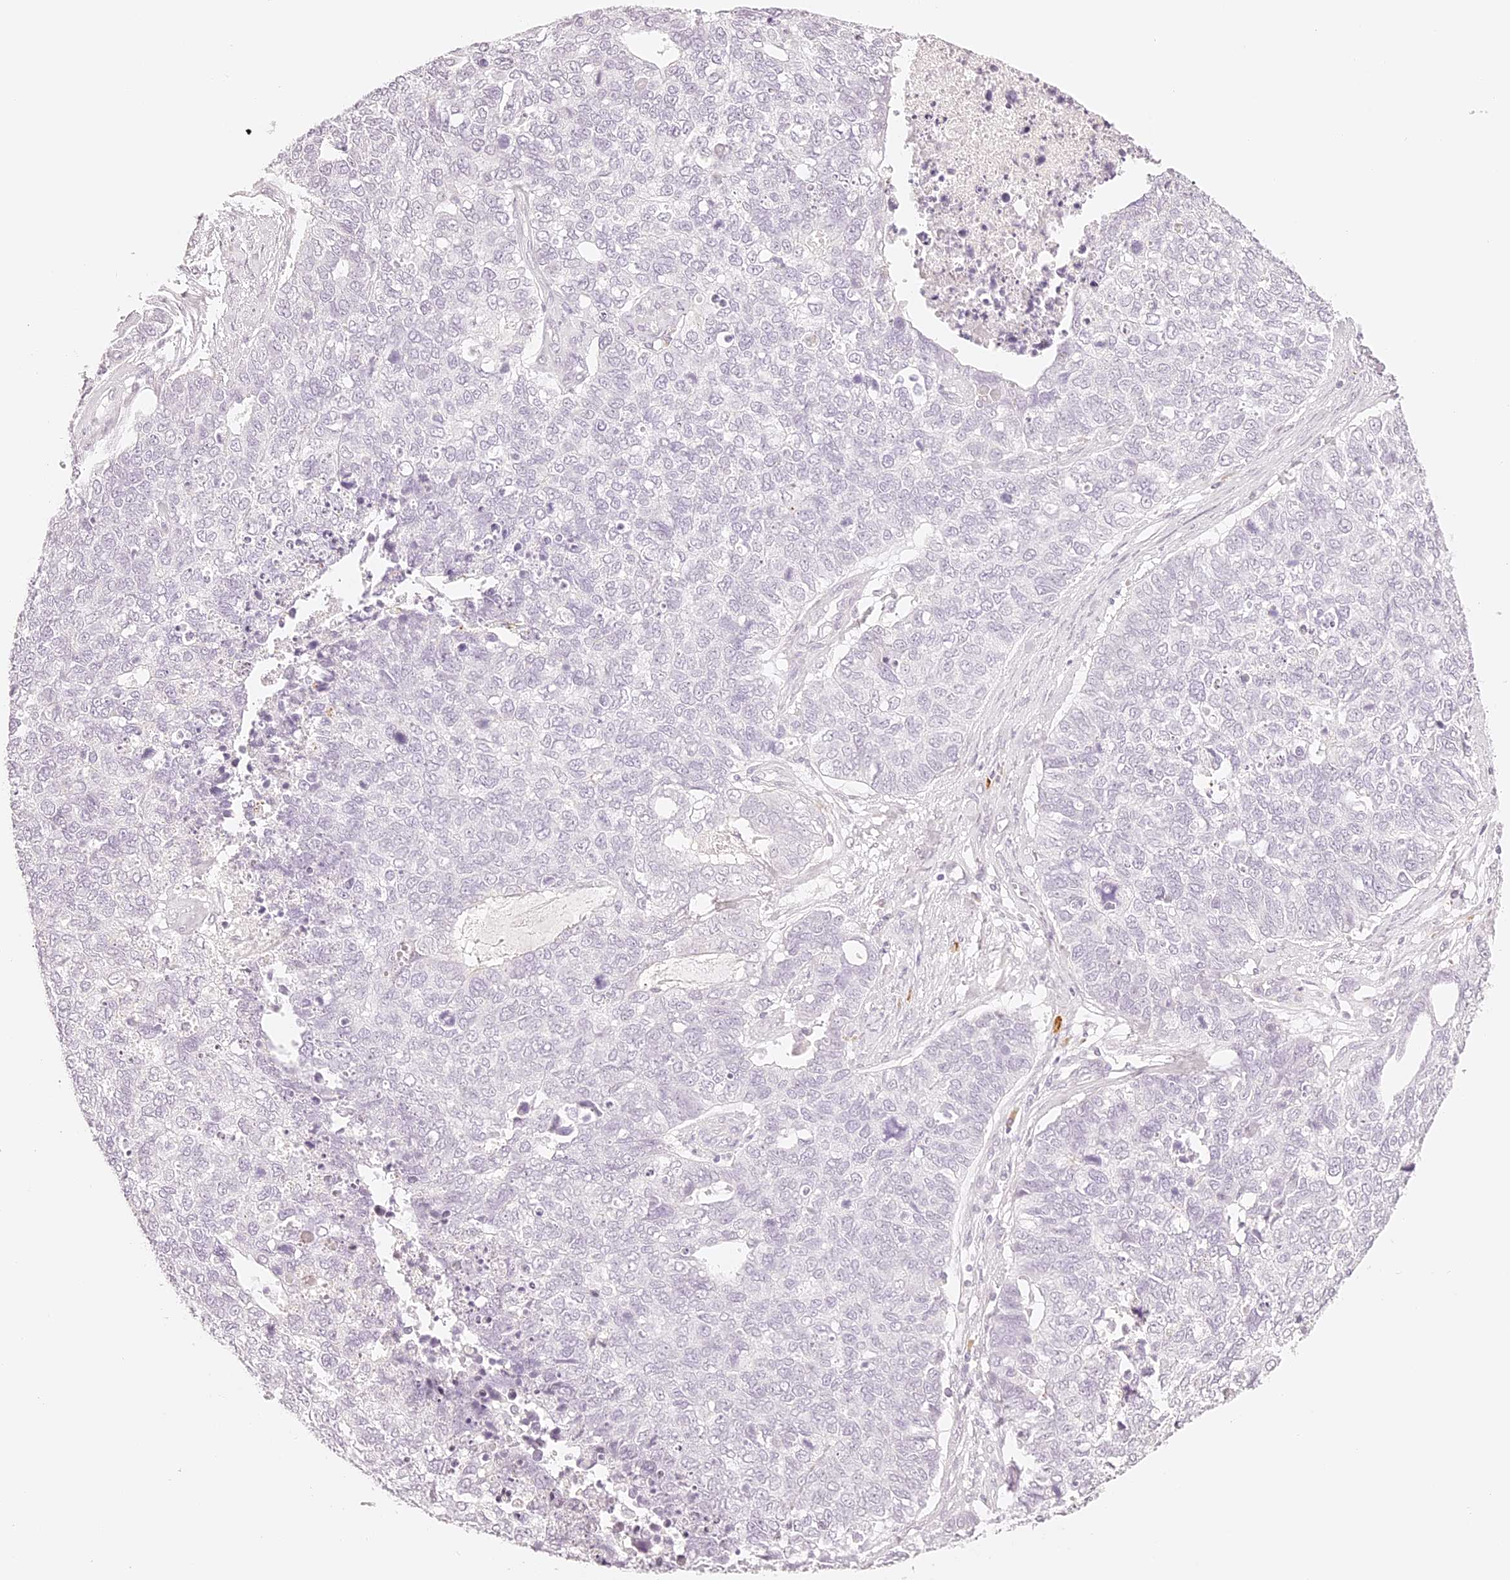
{"staining": {"intensity": "negative", "quantity": "none", "location": "none"}, "tissue": "cervical cancer", "cell_type": "Tumor cells", "image_type": "cancer", "snomed": [{"axis": "morphology", "description": "Squamous cell carcinoma, NOS"}, {"axis": "topography", "description": "Cervix"}], "caption": "DAB immunohistochemical staining of human squamous cell carcinoma (cervical) displays no significant expression in tumor cells.", "gene": "TRIM45", "patient": {"sex": "female", "age": 63}}